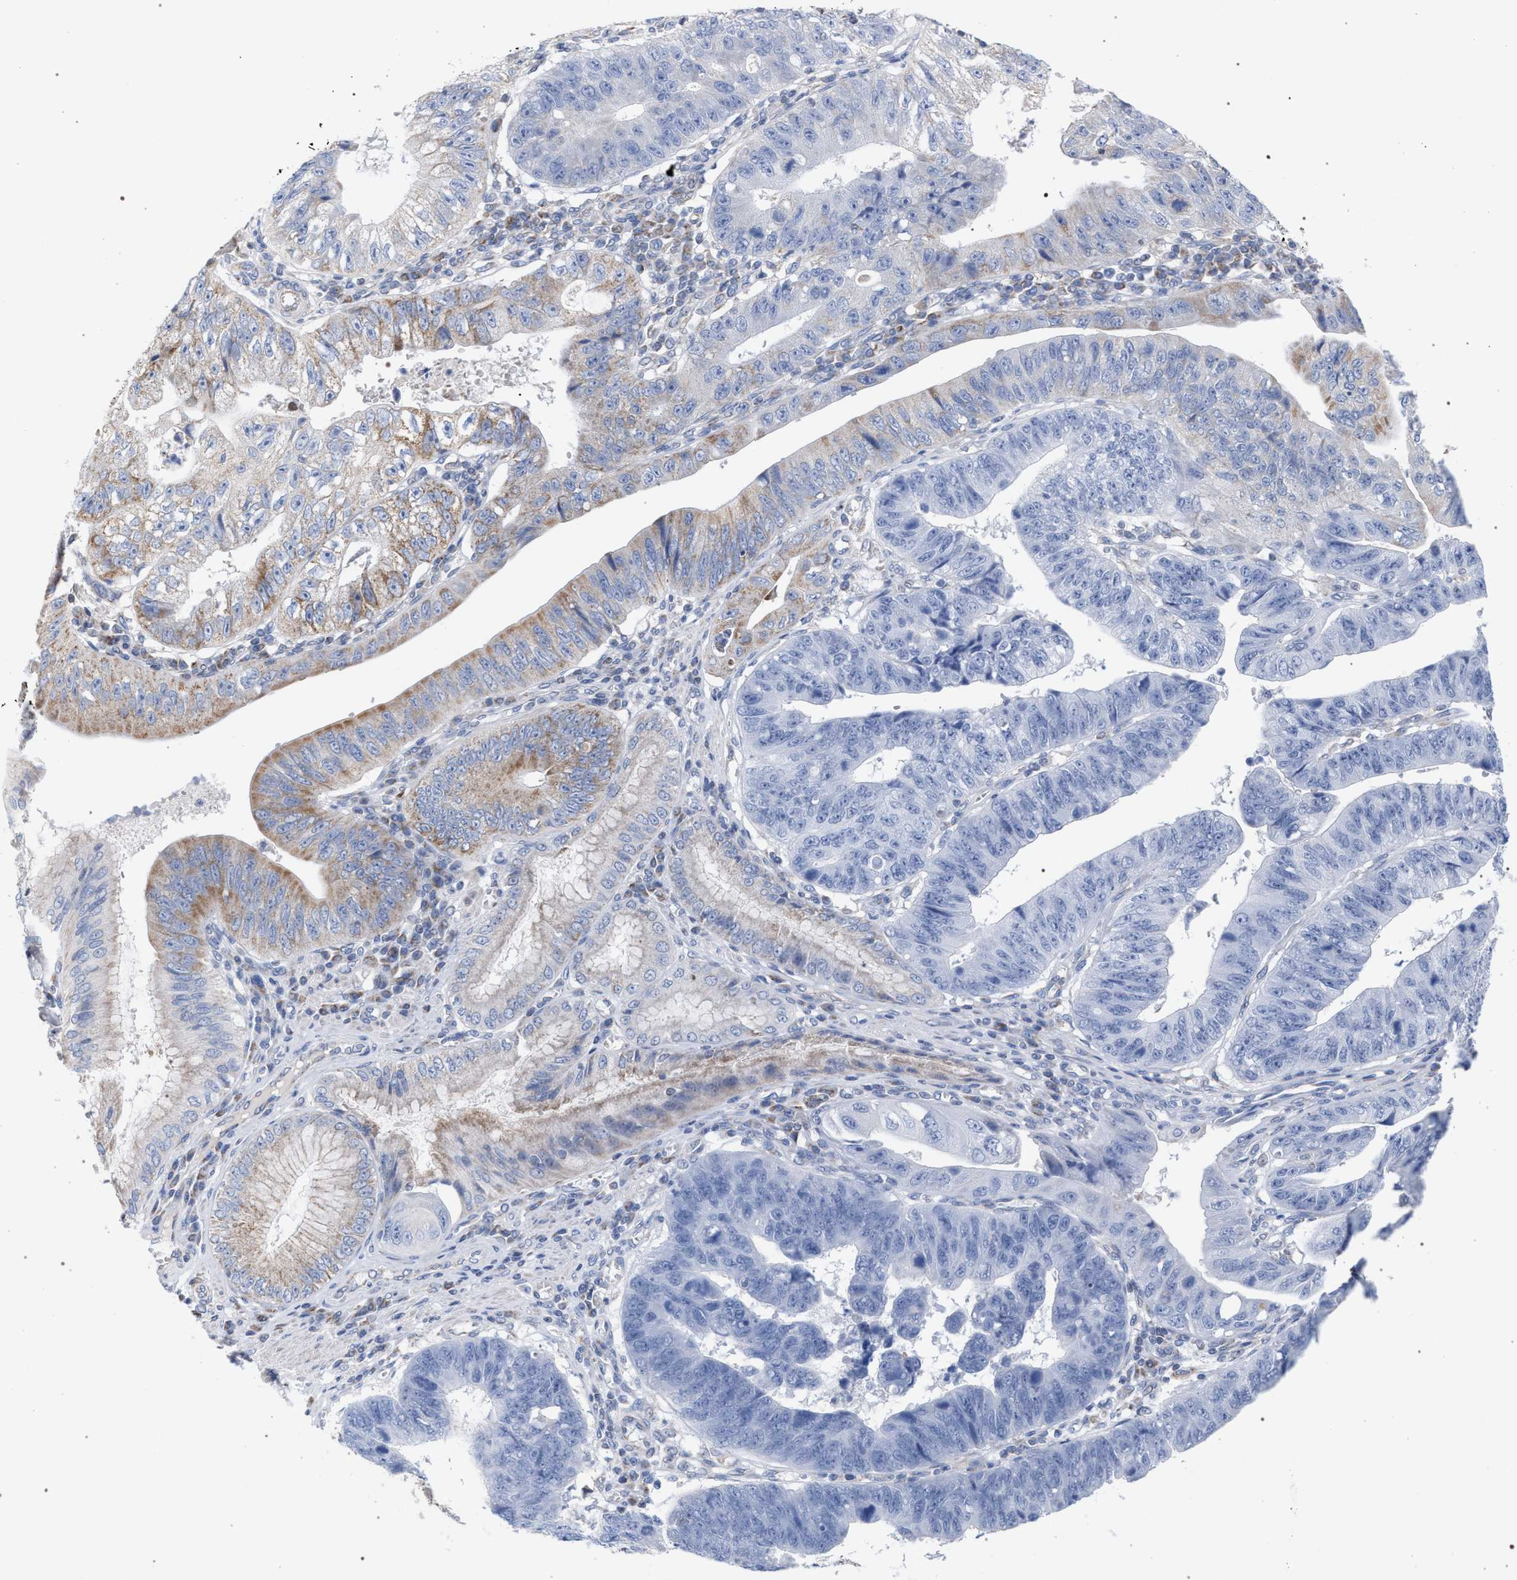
{"staining": {"intensity": "moderate", "quantity": "<25%", "location": "cytoplasmic/membranous"}, "tissue": "stomach cancer", "cell_type": "Tumor cells", "image_type": "cancer", "snomed": [{"axis": "morphology", "description": "Adenocarcinoma, NOS"}, {"axis": "topography", "description": "Stomach"}], "caption": "Immunohistochemistry histopathology image of neoplastic tissue: adenocarcinoma (stomach) stained using immunohistochemistry reveals low levels of moderate protein expression localized specifically in the cytoplasmic/membranous of tumor cells, appearing as a cytoplasmic/membranous brown color.", "gene": "ECI2", "patient": {"sex": "male", "age": 59}}